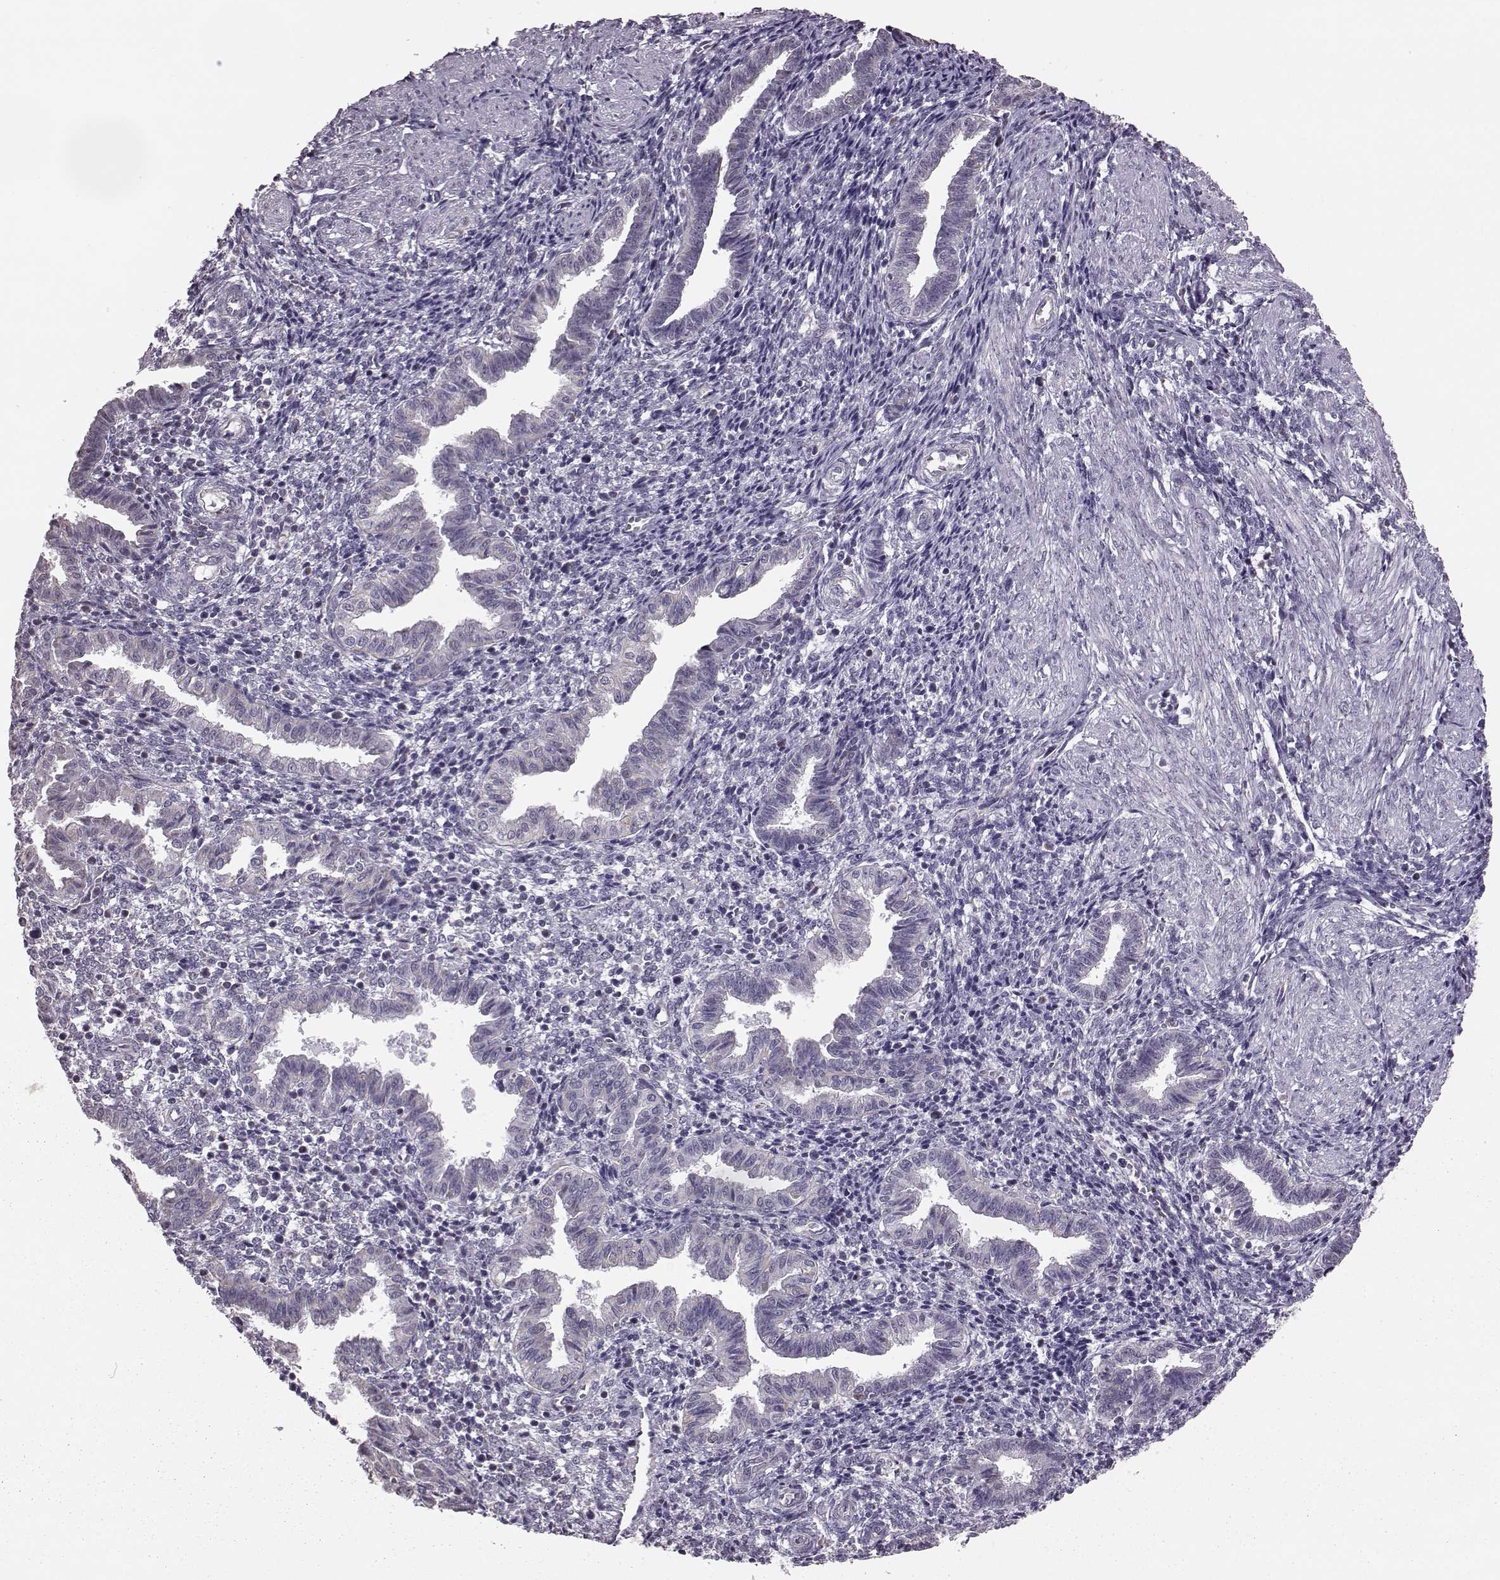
{"staining": {"intensity": "negative", "quantity": "none", "location": "none"}, "tissue": "endometrium", "cell_type": "Cells in endometrial stroma", "image_type": "normal", "snomed": [{"axis": "morphology", "description": "Normal tissue, NOS"}, {"axis": "topography", "description": "Endometrium"}], "caption": "Cells in endometrial stroma show no significant protein staining in benign endometrium. (DAB (3,3'-diaminobenzidine) IHC with hematoxylin counter stain).", "gene": "ALDH3A1", "patient": {"sex": "female", "age": 37}}